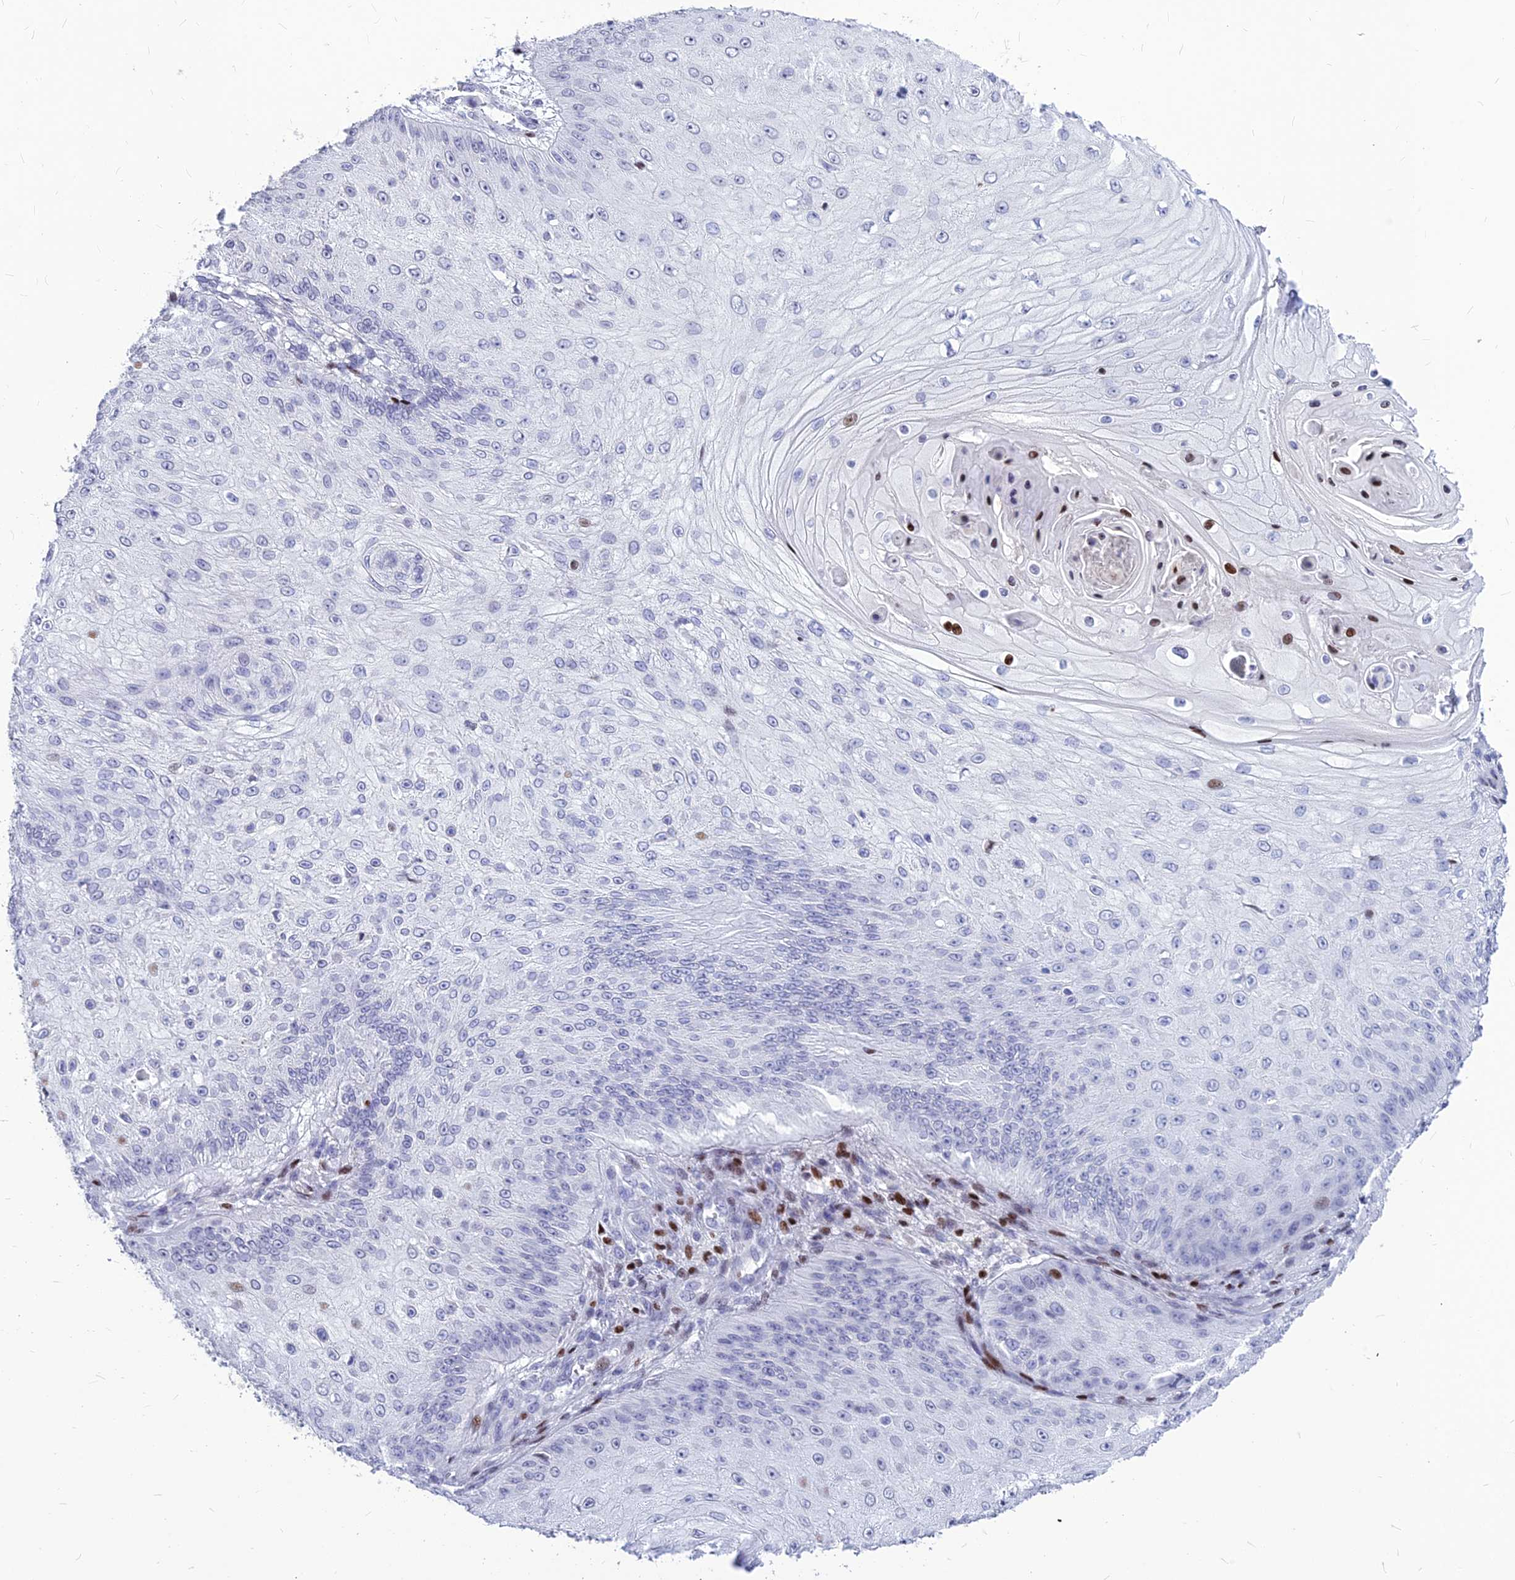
{"staining": {"intensity": "negative", "quantity": "none", "location": "none"}, "tissue": "skin cancer", "cell_type": "Tumor cells", "image_type": "cancer", "snomed": [{"axis": "morphology", "description": "Squamous cell carcinoma, NOS"}, {"axis": "topography", "description": "Skin"}], "caption": "An immunohistochemistry (IHC) photomicrograph of skin cancer (squamous cell carcinoma) is shown. There is no staining in tumor cells of skin cancer (squamous cell carcinoma).", "gene": "PRPS1", "patient": {"sex": "male", "age": 70}}